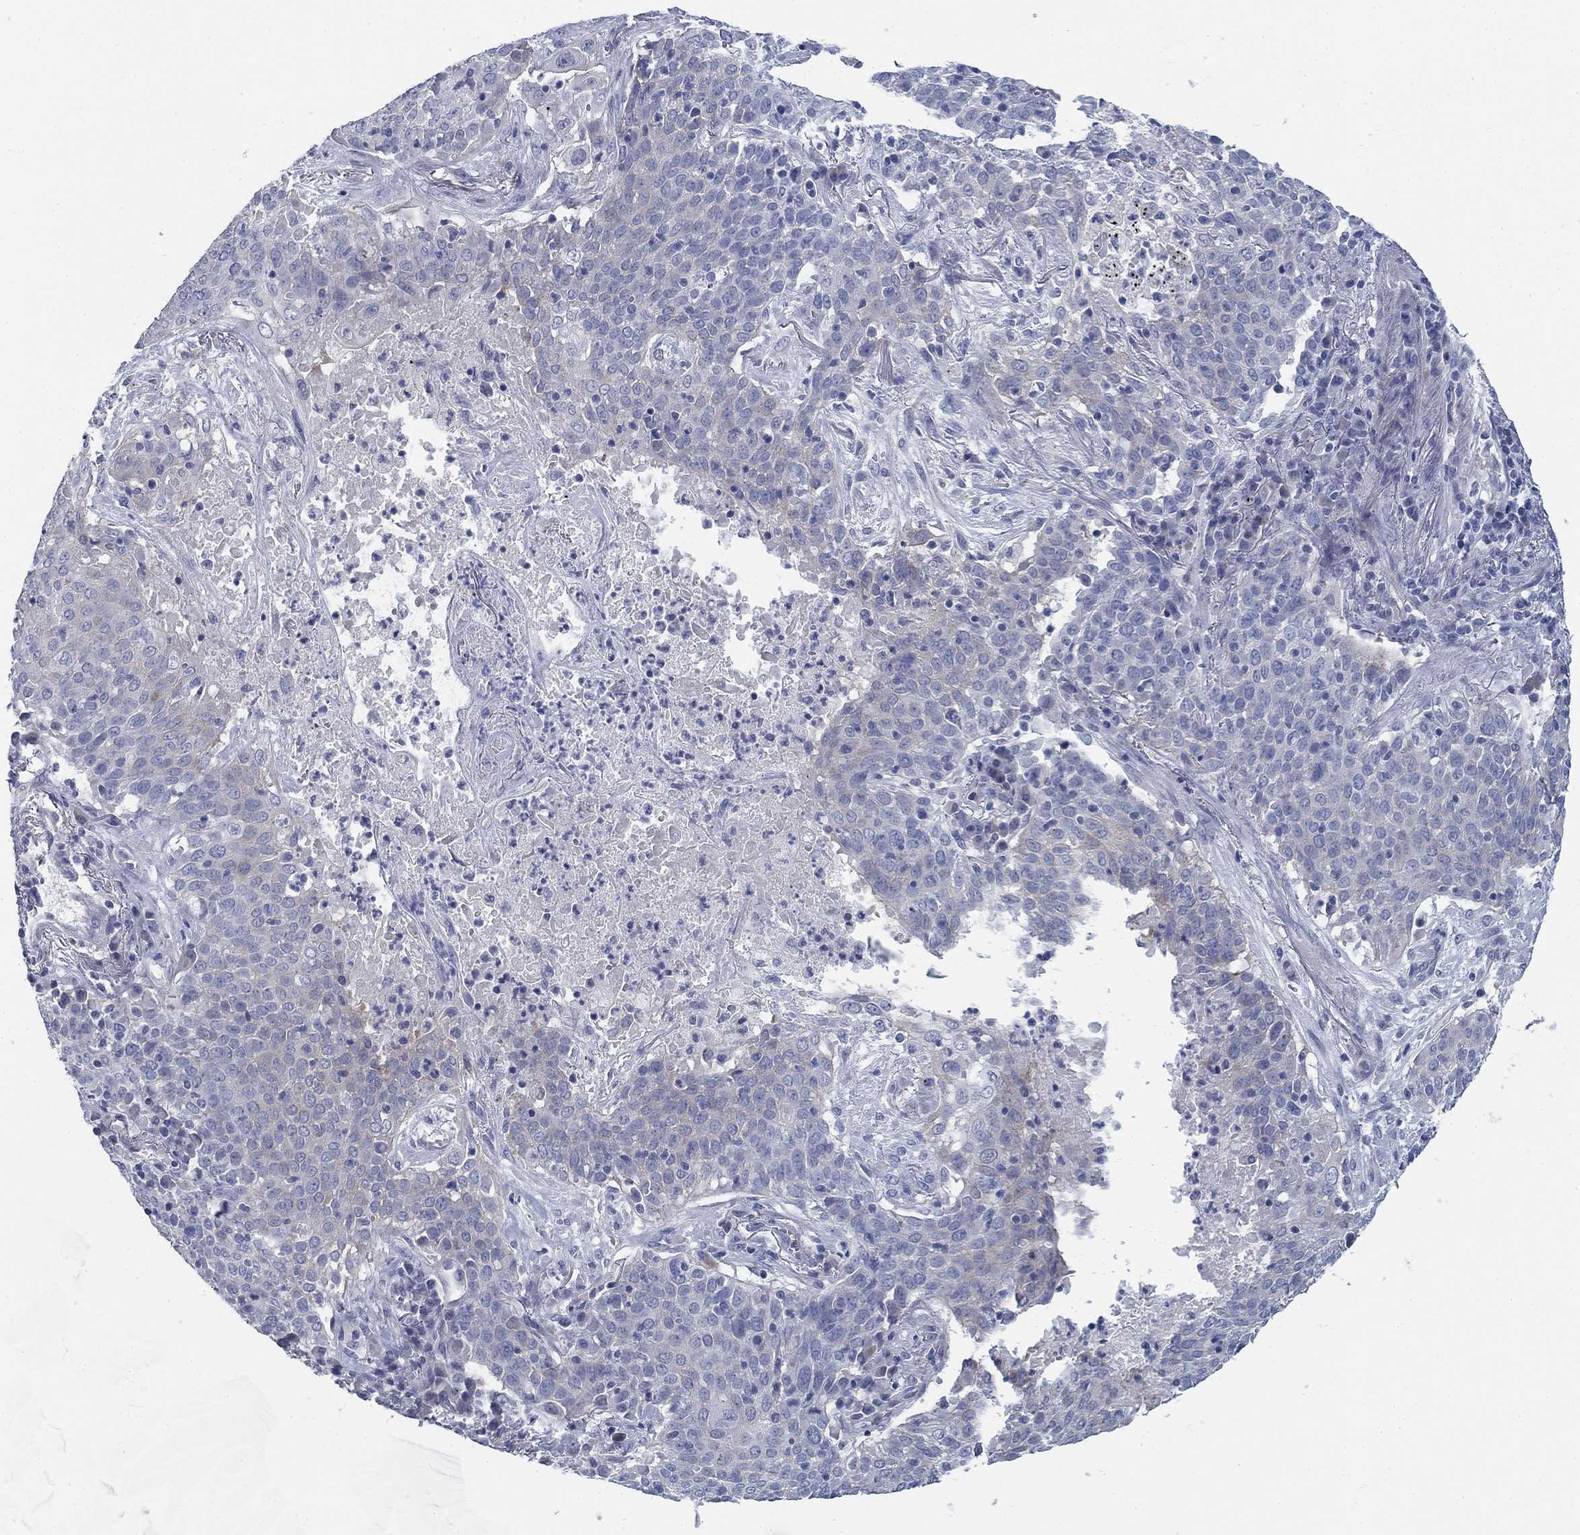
{"staining": {"intensity": "weak", "quantity": "<25%", "location": "cytoplasmic/membranous"}, "tissue": "lung cancer", "cell_type": "Tumor cells", "image_type": "cancer", "snomed": [{"axis": "morphology", "description": "Squamous cell carcinoma, NOS"}, {"axis": "topography", "description": "Lung"}], "caption": "A high-resolution image shows immunohistochemistry staining of lung squamous cell carcinoma, which displays no significant staining in tumor cells.", "gene": "DNER", "patient": {"sex": "male", "age": 82}}